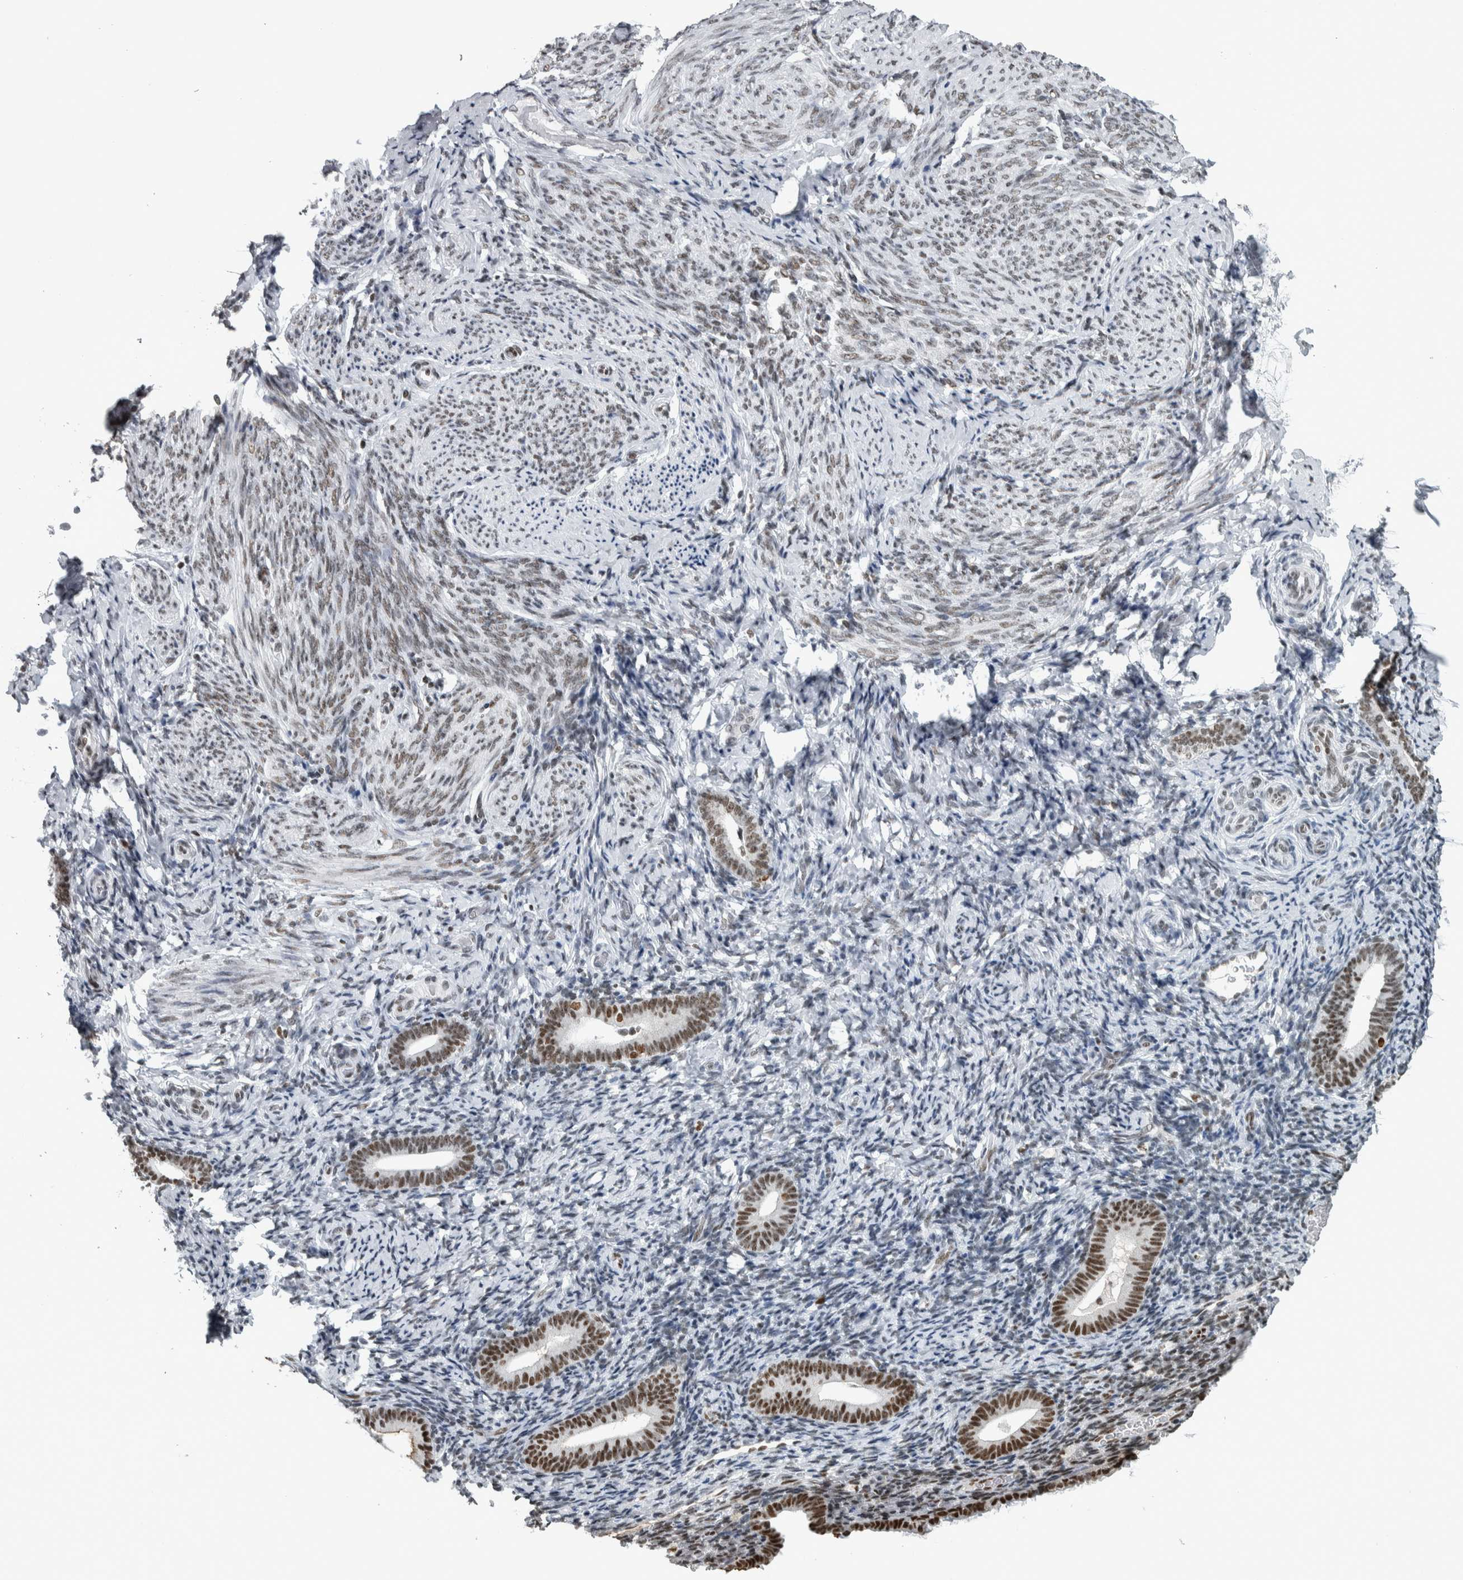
{"staining": {"intensity": "moderate", "quantity": "25%-75%", "location": "nuclear"}, "tissue": "endometrium", "cell_type": "Cells in endometrial stroma", "image_type": "normal", "snomed": [{"axis": "morphology", "description": "Normal tissue, NOS"}, {"axis": "topography", "description": "Endometrium"}], "caption": "A brown stain shows moderate nuclear positivity of a protein in cells in endometrial stroma of benign human endometrium. The staining was performed using DAB, with brown indicating positive protein expression. Nuclei are stained blue with hematoxylin.", "gene": "TOP2B", "patient": {"sex": "female", "age": 51}}